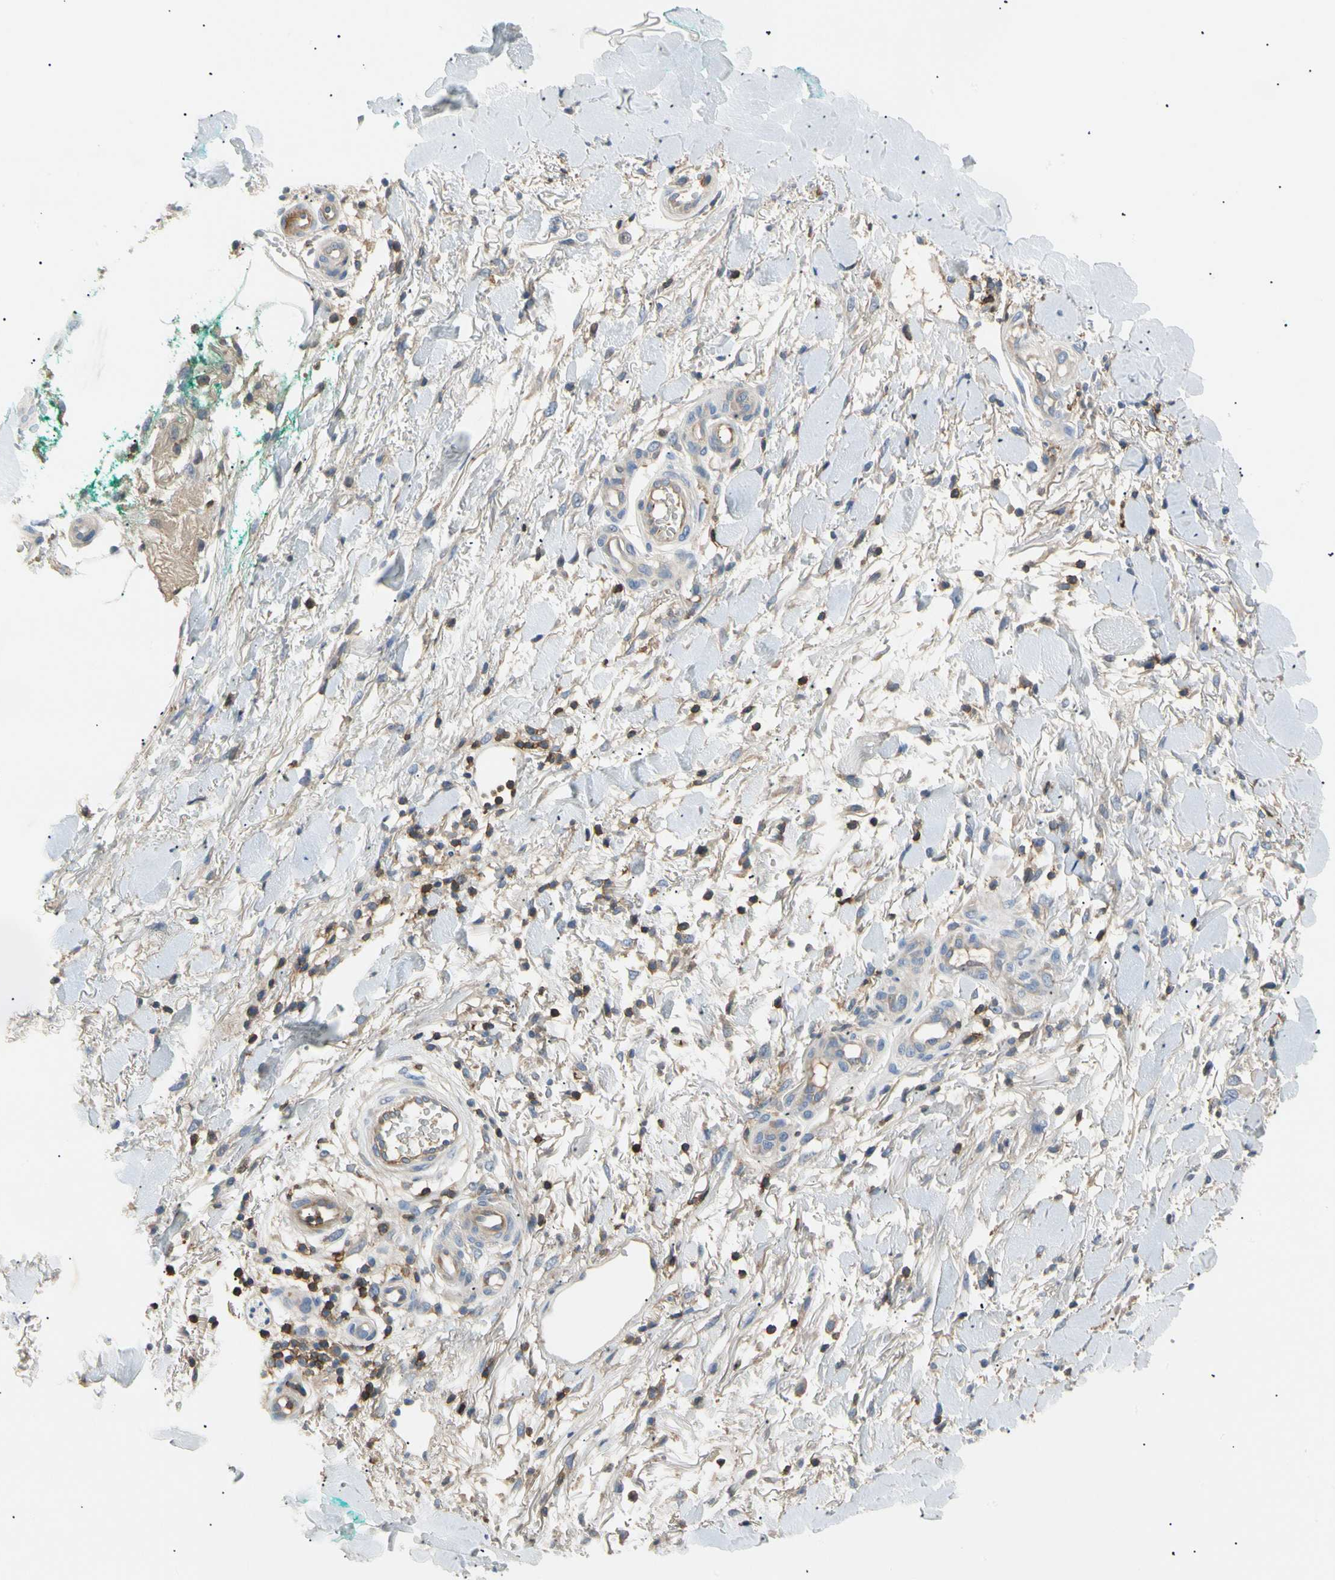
{"staining": {"intensity": "negative", "quantity": "none", "location": "none"}, "tissue": "skin cancer", "cell_type": "Tumor cells", "image_type": "cancer", "snomed": [{"axis": "morphology", "description": "Squamous cell carcinoma, NOS"}, {"axis": "topography", "description": "Skin"}], "caption": "An image of human skin cancer (squamous cell carcinoma) is negative for staining in tumor cells.", "gene": "TNFRSF18", "patient": {"sex": "female", "age": 42}}